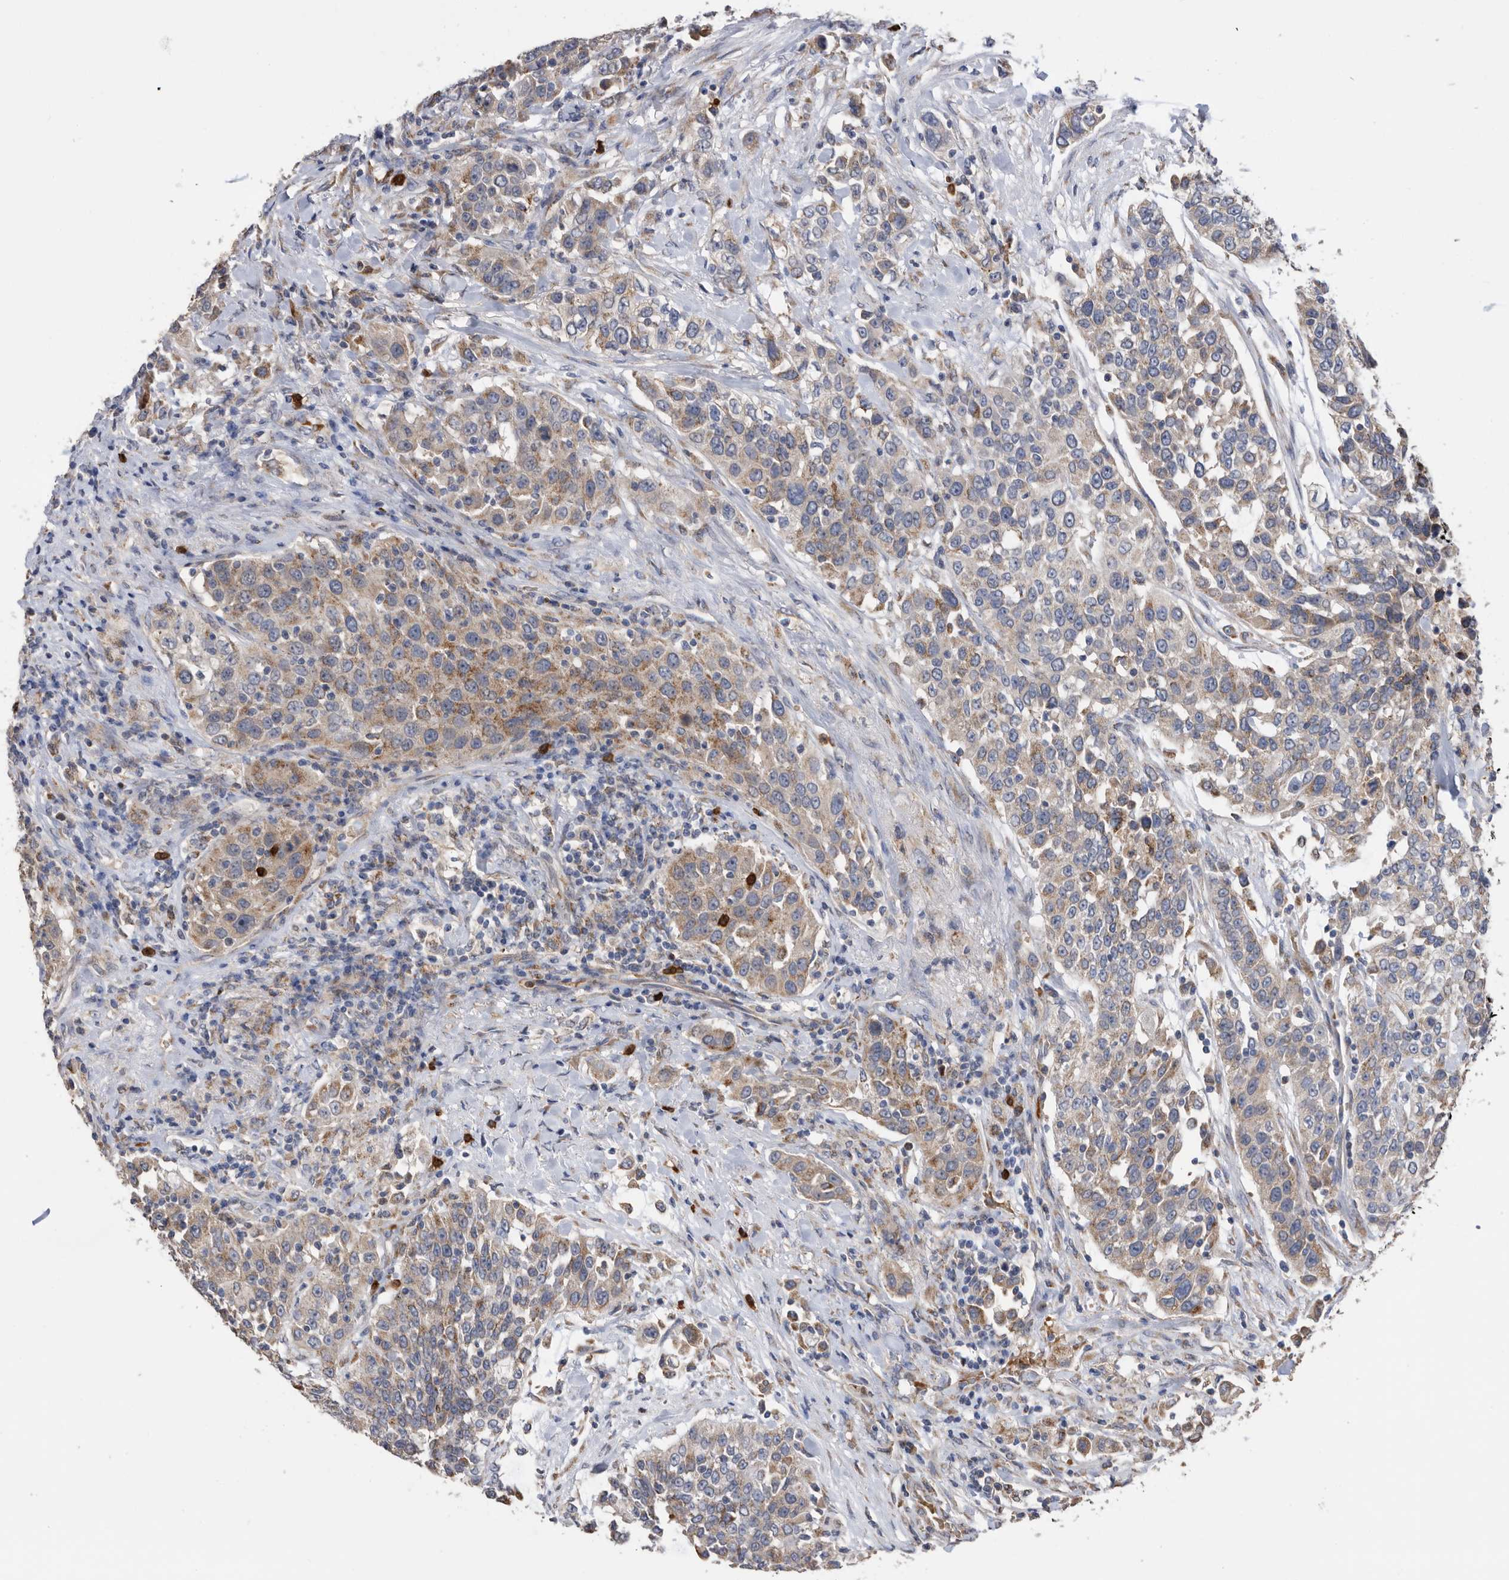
{"staining": {"intensity": "moderate", "quantity": "25%-75%", "location": "cytoplasmic/membranous"}, "tissue": "urothelial cancer", "cell_type": "Tumor cells", "image_type": "cancer", "snomed": [{"axis": "morphology", "description": "Urothelial carcinoma, High grade"}, {"axis": "topography", "description": "Urinary bladder"}], "caption": "Human urothelial cancer stained with a brown dye reveals moderate cytoplasmic/membranous positive expression in about 25%-75% of tumor cells.", "gene": "CRISPLD2", "patient": {"sex": "female", "age": 80}}